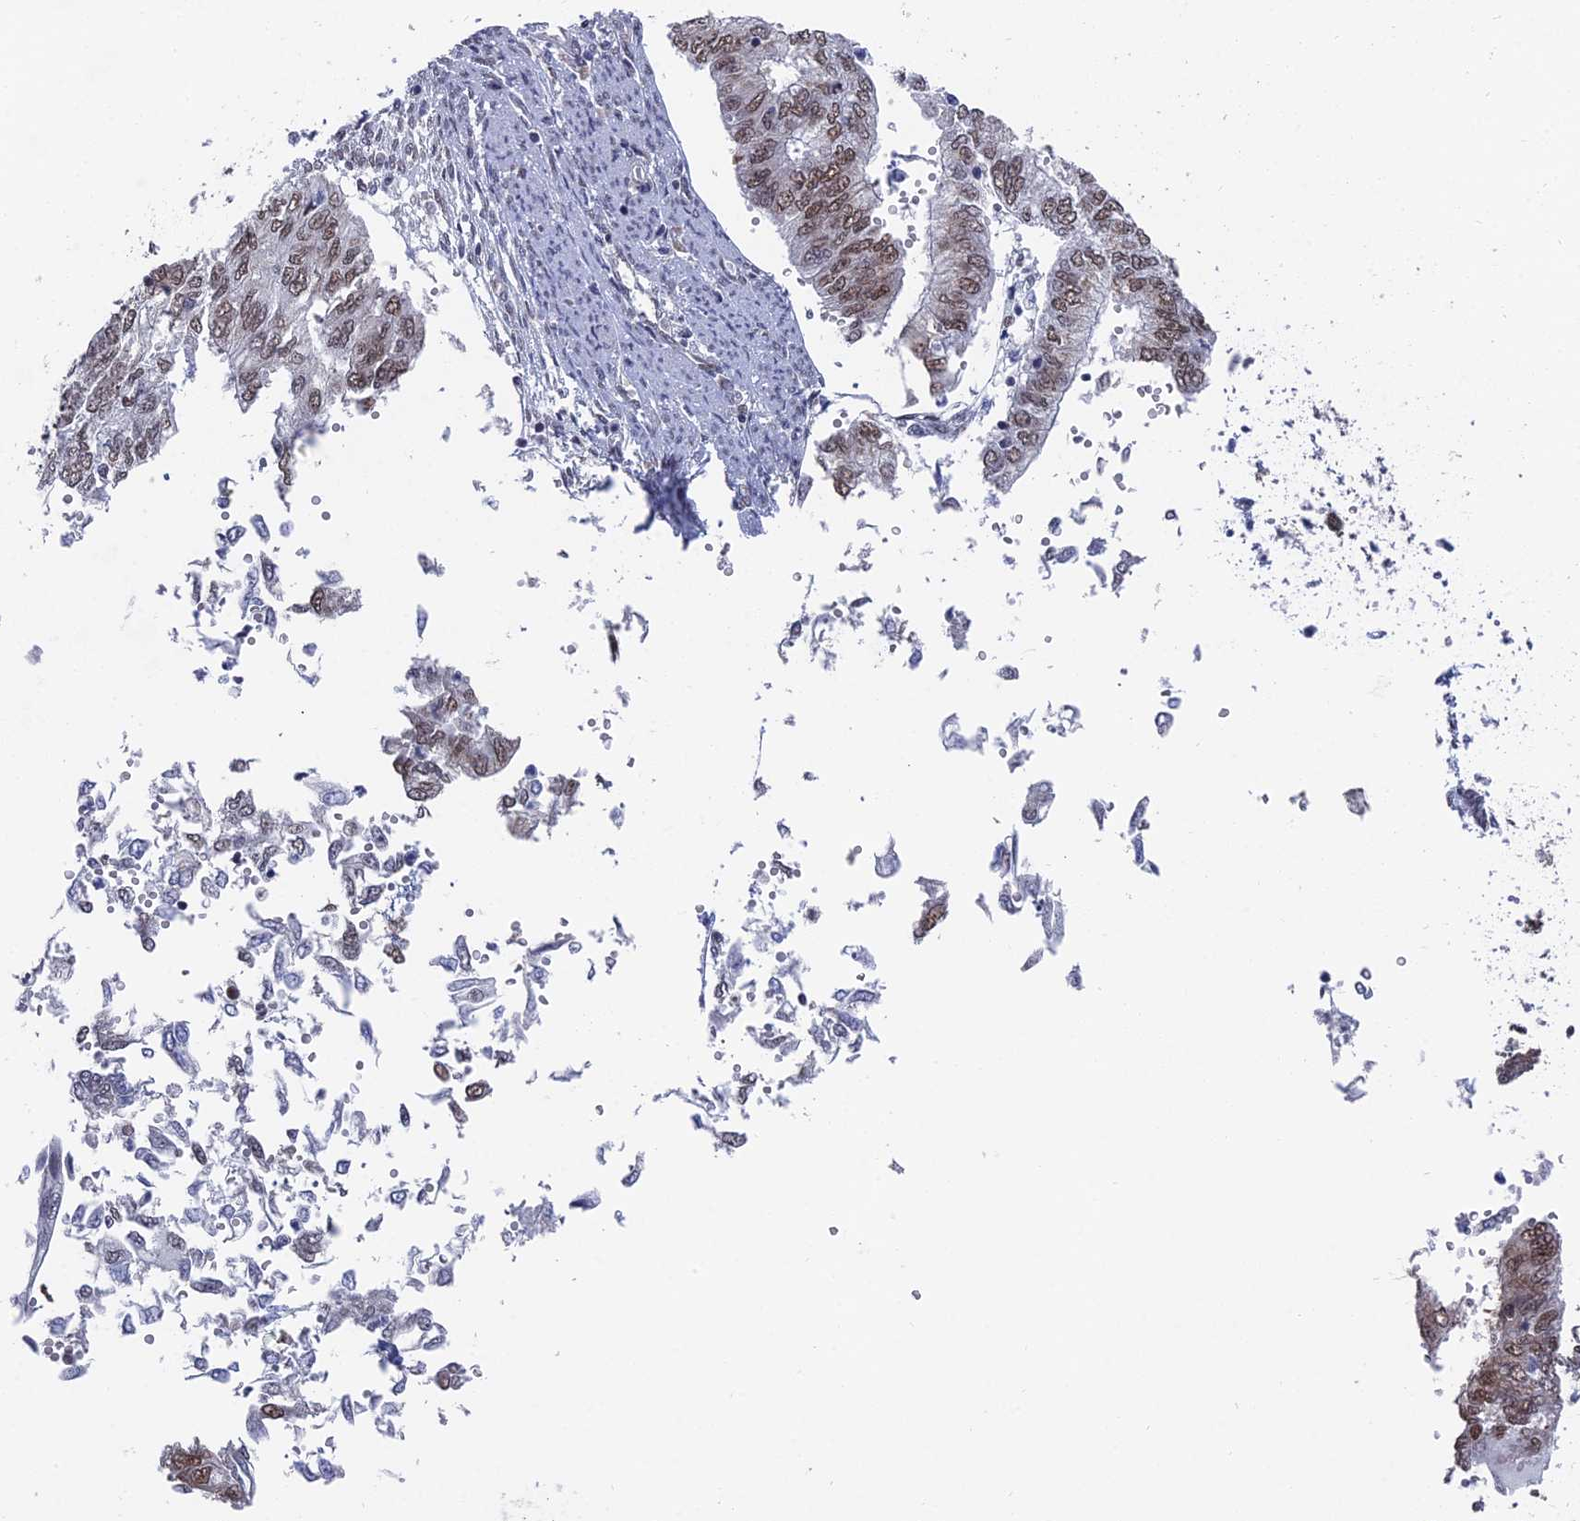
{"staining": {"intensity": "moderate", "quantity": ">75%", "location": "nuclear"}, "tissue": "endometrial cancer", "cell_type": "Tumor cells", "image_type": "cancer", "snomed": [{"axis": "morphology", "description": "Adenocarcinoma, NOS"}, {"axis": "topography", "description": "Endometrium"}], "caption": "Immunohistochemistry (IHC) (DAB (3,3'-diaminobenzidine)) staining of endometrial cancer shows moderate nuclear protein expression in about >75% of tumor cells. The protein is stained brown, and the nuclei are stained in blue (DAB (3,3'-diaminobenzidine) IHC with brightfield microscopy, high magnification).", "gene": "FHIP2A", "patient": {"sex": "female", "age": 68}}